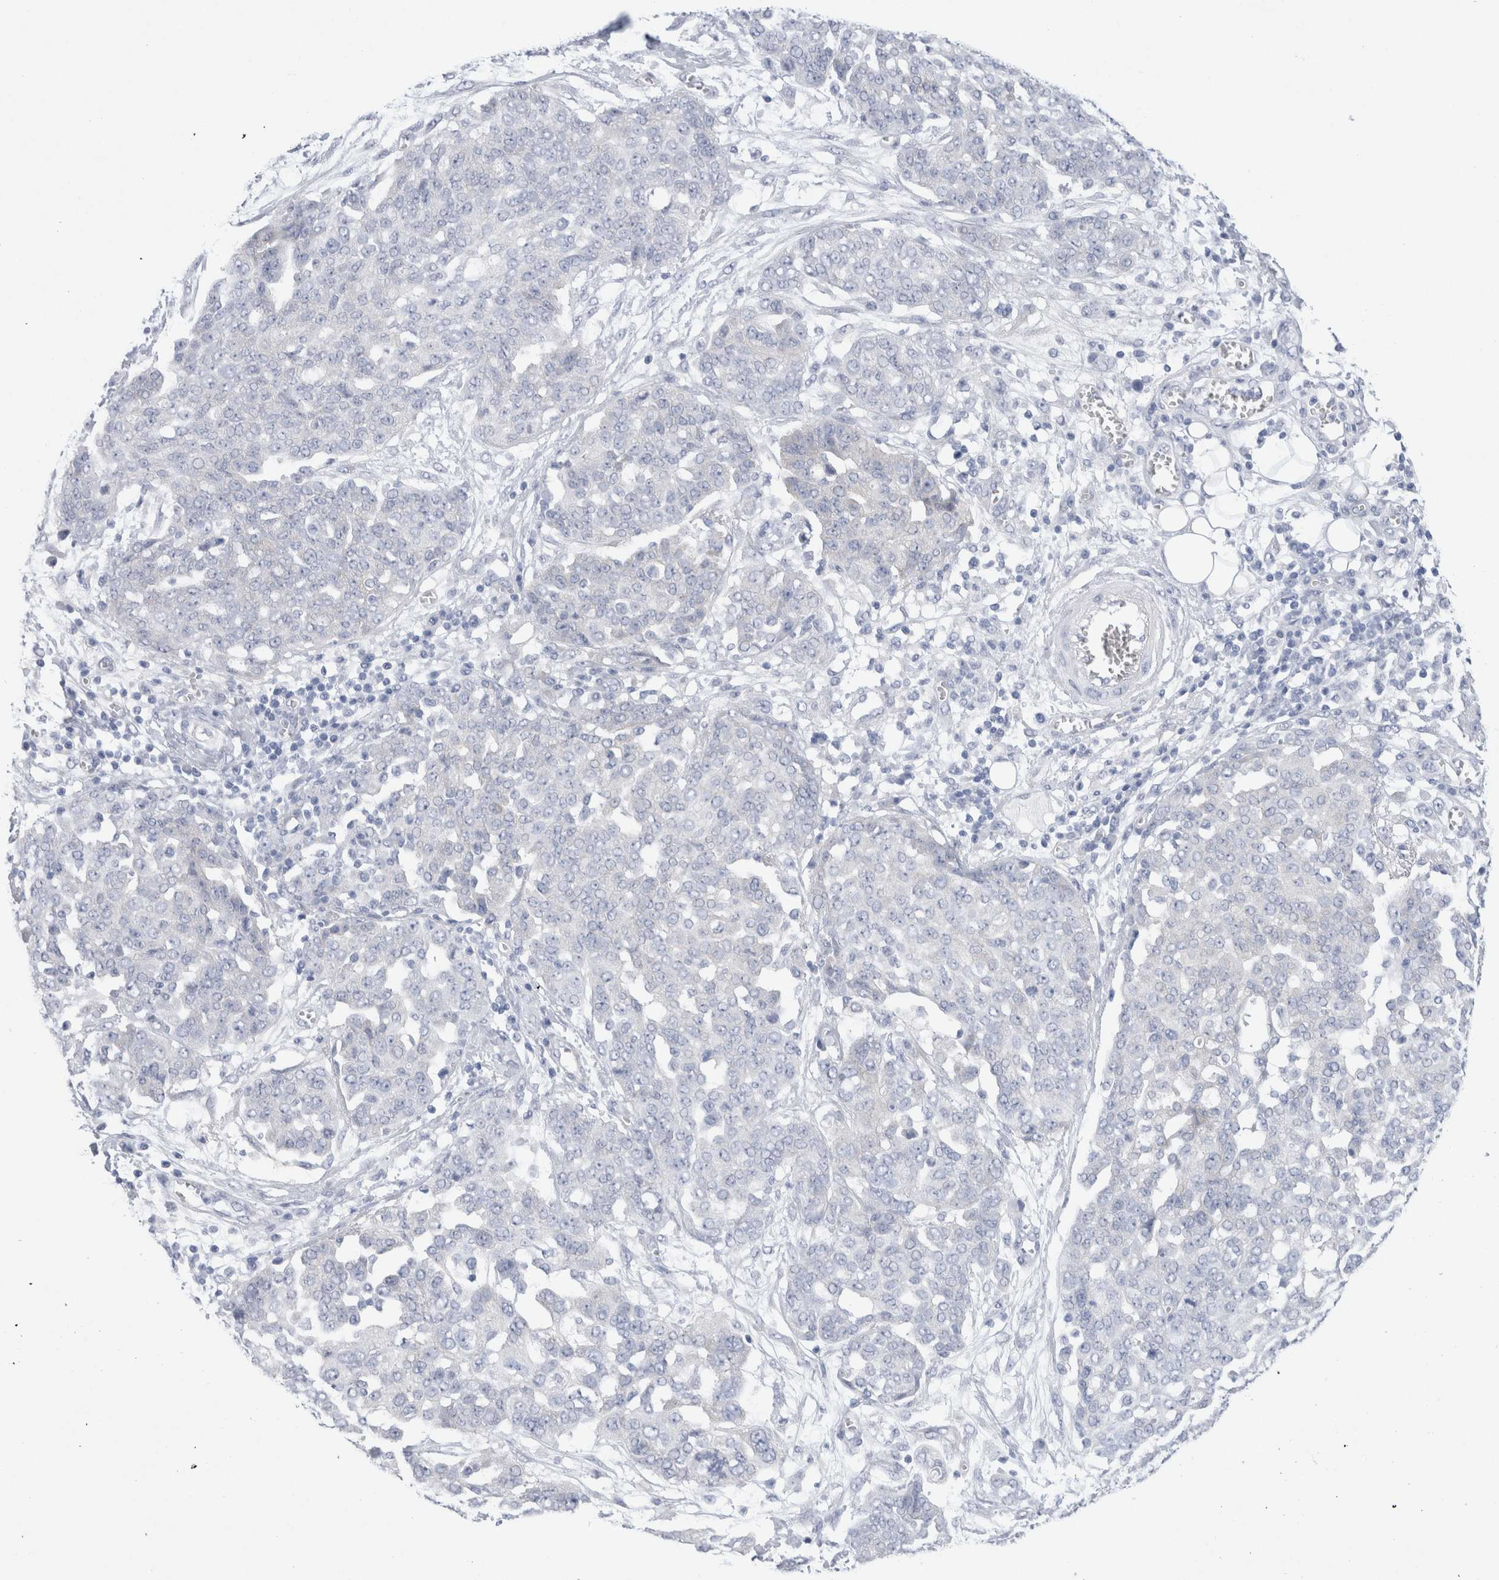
{"staining": {"intensity": "negative", "quantity": "none", "location": "none"}, "tissue": "ovarian cancer", "cell_type": "Tumor cells", "image_type": "cancer", "snomed": [{"axis": "morphology", "description": "Cystadenocarcinoma, serous, NOS"}, {"axis": "topography", "description": "Soft tissue"}, {"axis": "topography", "description": "Ovary"}], "caption": "DAB (3,3'-diaminobenzidine) immunohistochemical staining of human ovarian serous cystadenocarcinoma shows no significant expression in tumor cells.", "gene": "WIPF2", "patient": {"sex": "female", "age": 57}}